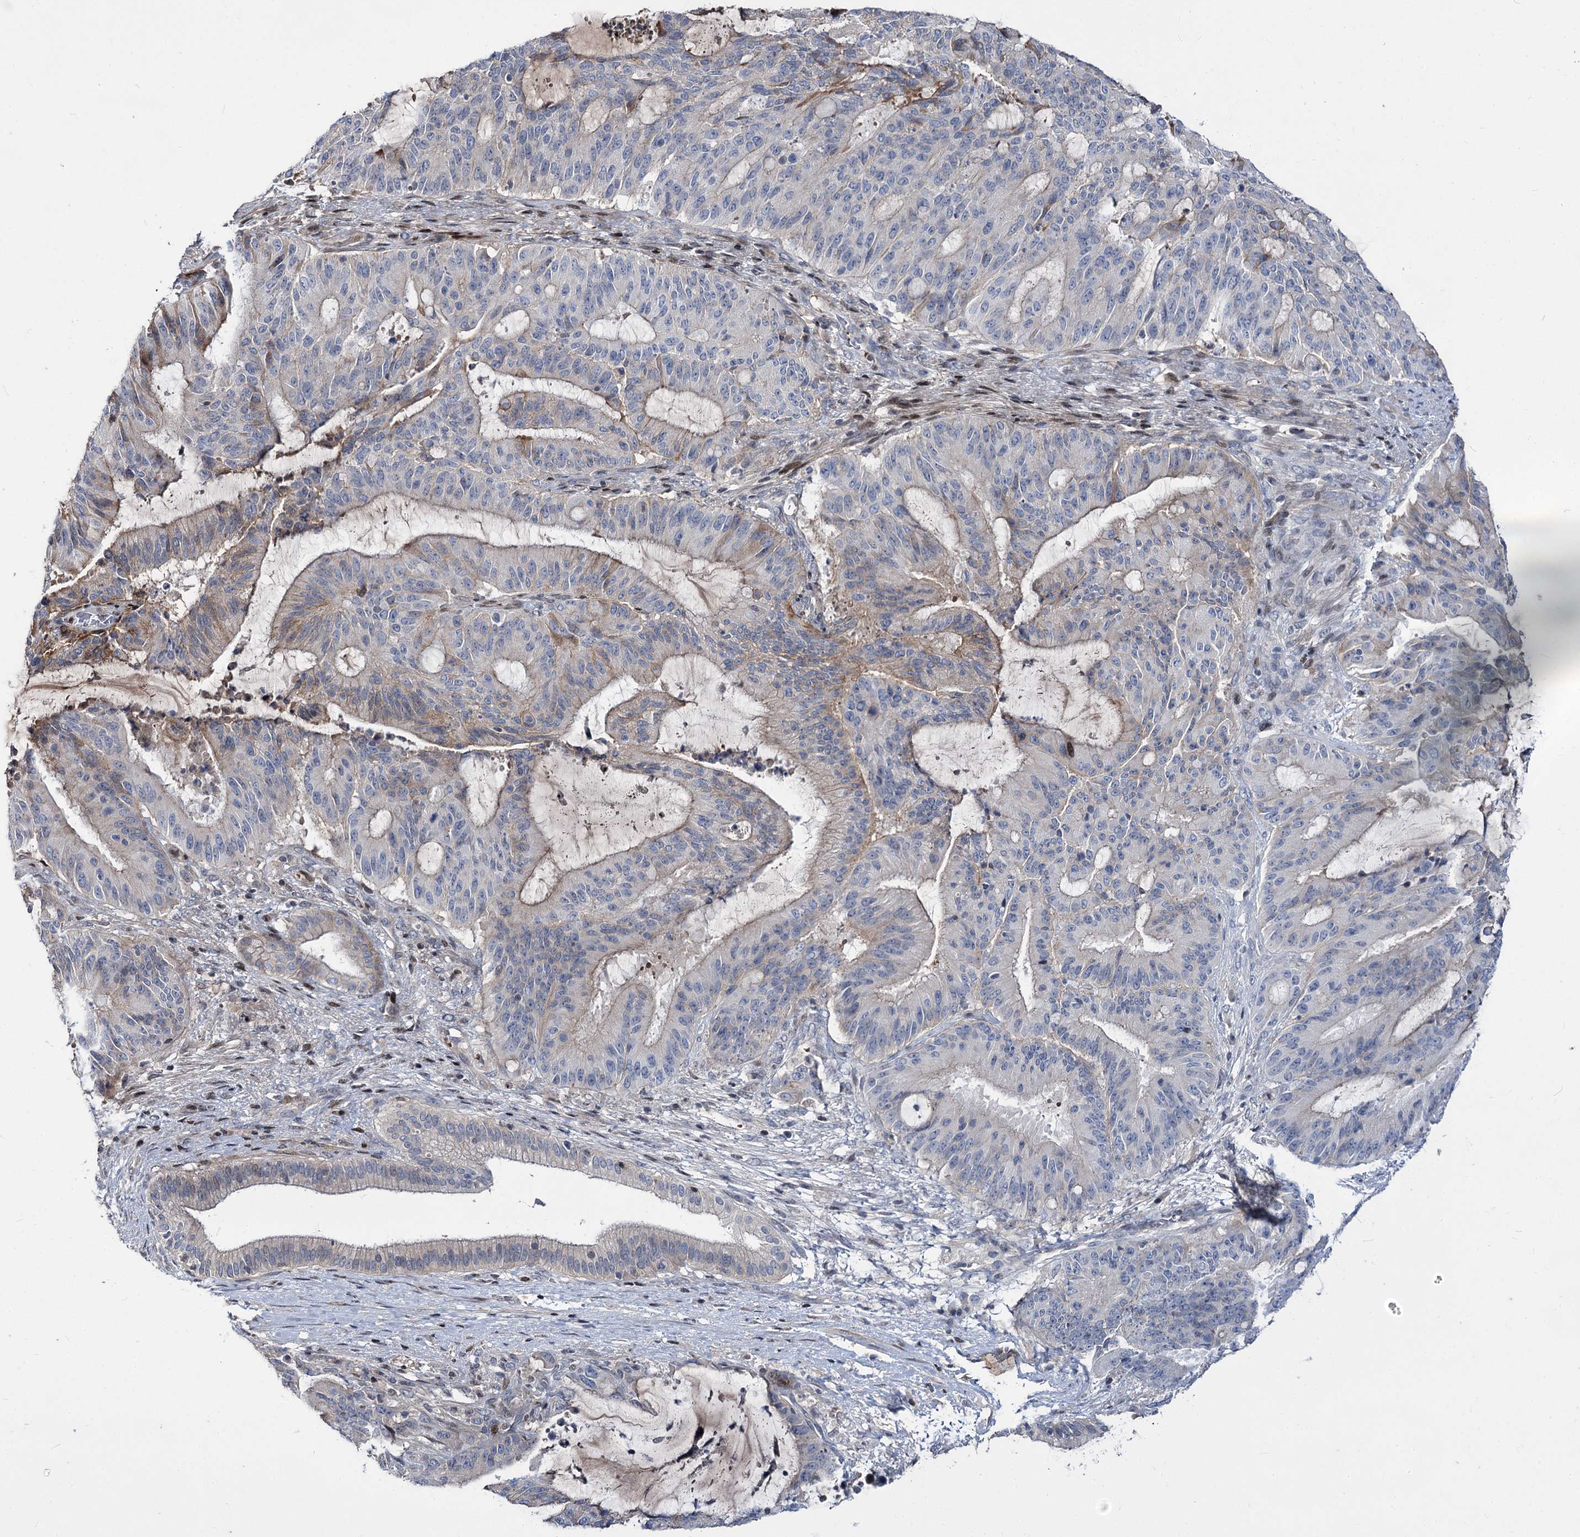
{"staining": {"intensity": "weak", "quantity": "<25%", "location": "cytoplasmic/membranous"}, "tissue": "liver cancer", "cell_type": "Tumor cells", "image_type": "cancer", "snomed": [{"axis": "morphology", "description": "Normal tissue, NOS"}, {"axis": "morphology", "description": "Cholangiocarcinoma"}, {"axis": "topography", "description": "Liver"}, {"axis": "topography", "description": "Peripheral nerve tissue"}], "caption": "Tumor cells are negative for protein expression in human liver cancer (cholangiocarcinoma).", "gene": "ITFG2", "patient": {"sex": "female", "age": 73}}